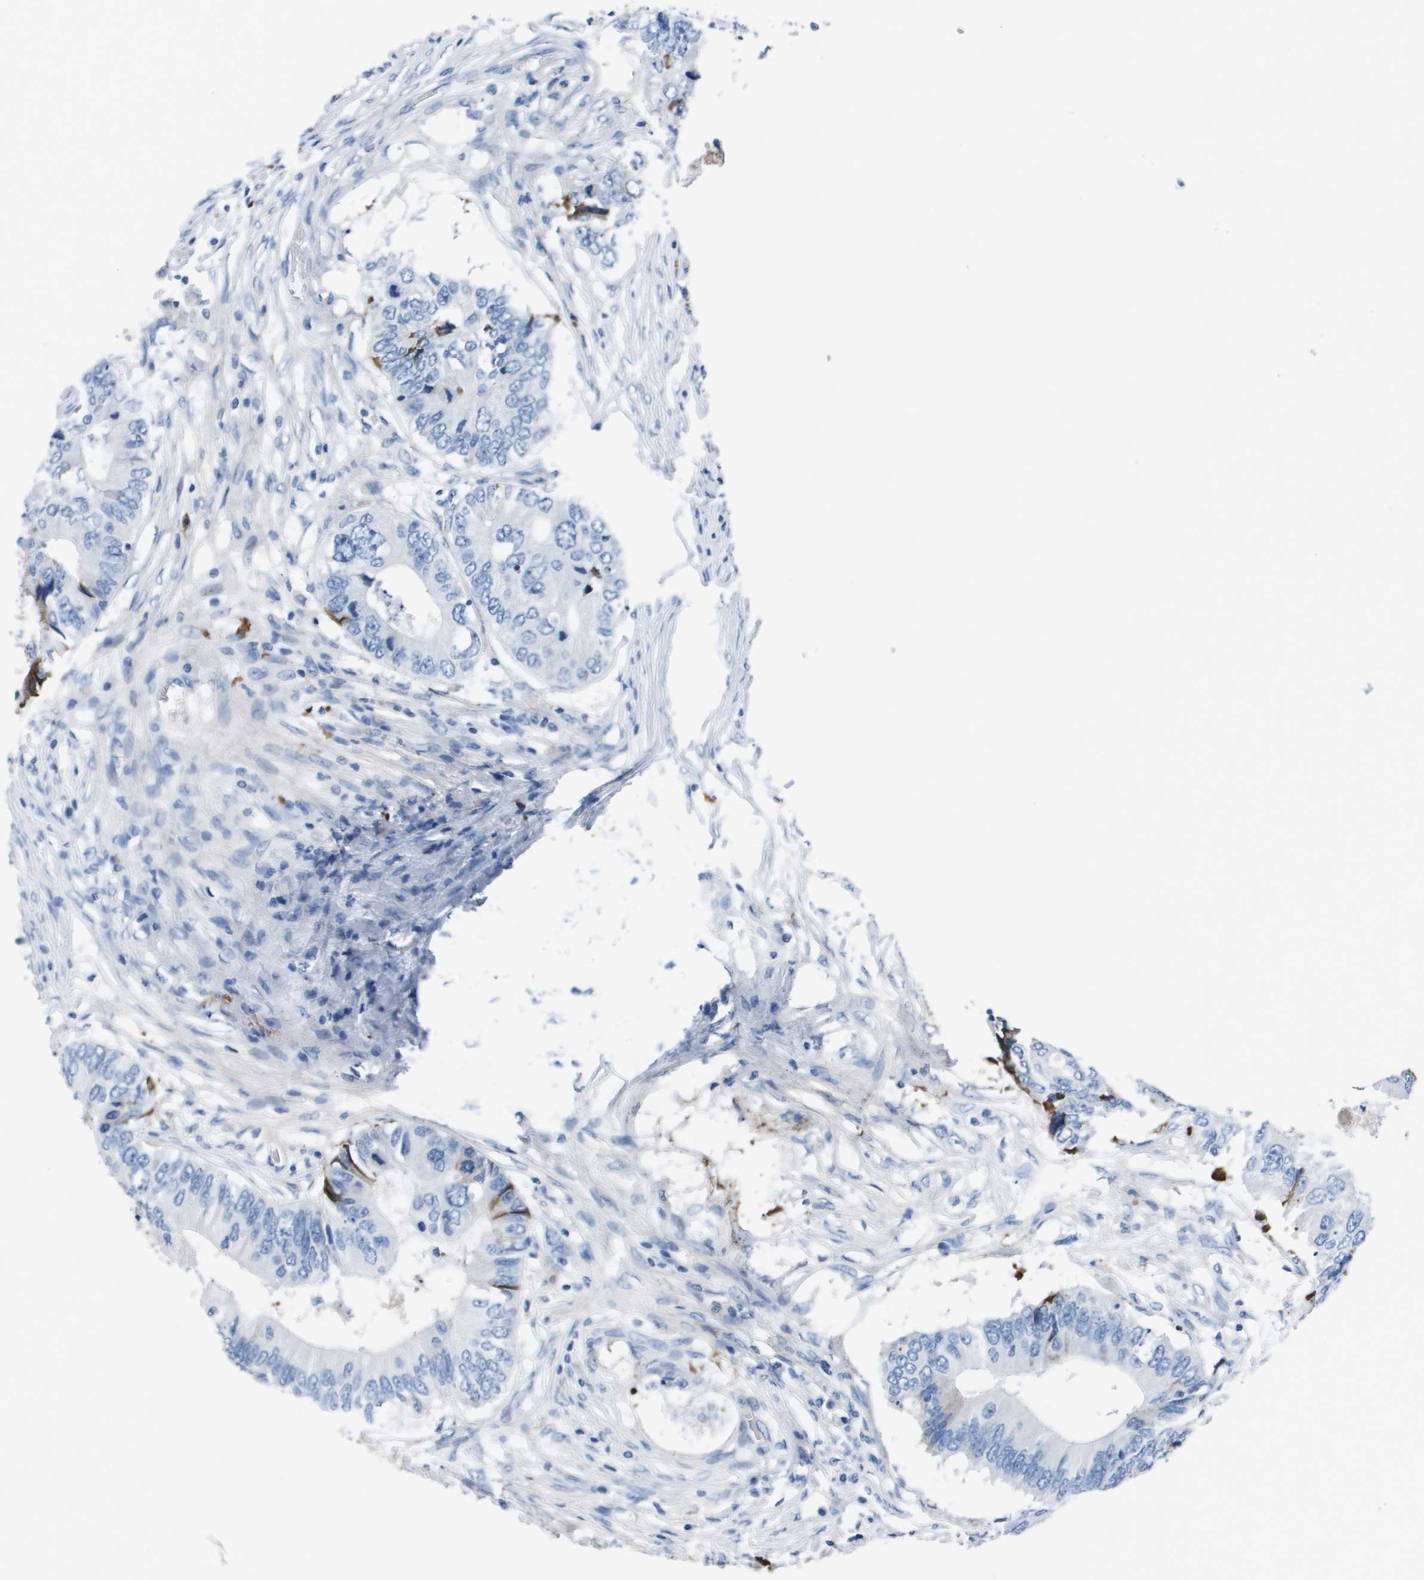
{"staining": {"intensity": "negative", "quantity": "none", "location": "none"}, "tissue": "colorectal cancer", "cell_type": "Tumor cells", "image_type": "cancer", "snomed": [{"axis": "morphology", "description": "Adenocarcinoma, NOS"}, {"axis": "topography", "description": "Colon"}], "caption": "An immunohistochemistry (IHC) histopathology image of colorectal adenocarcinoma is shown. There is no staining in tumor cells of colorectal adenocarcinoma.", "gene": "VTN", "patient": {"sex": "male", "age": 71}}